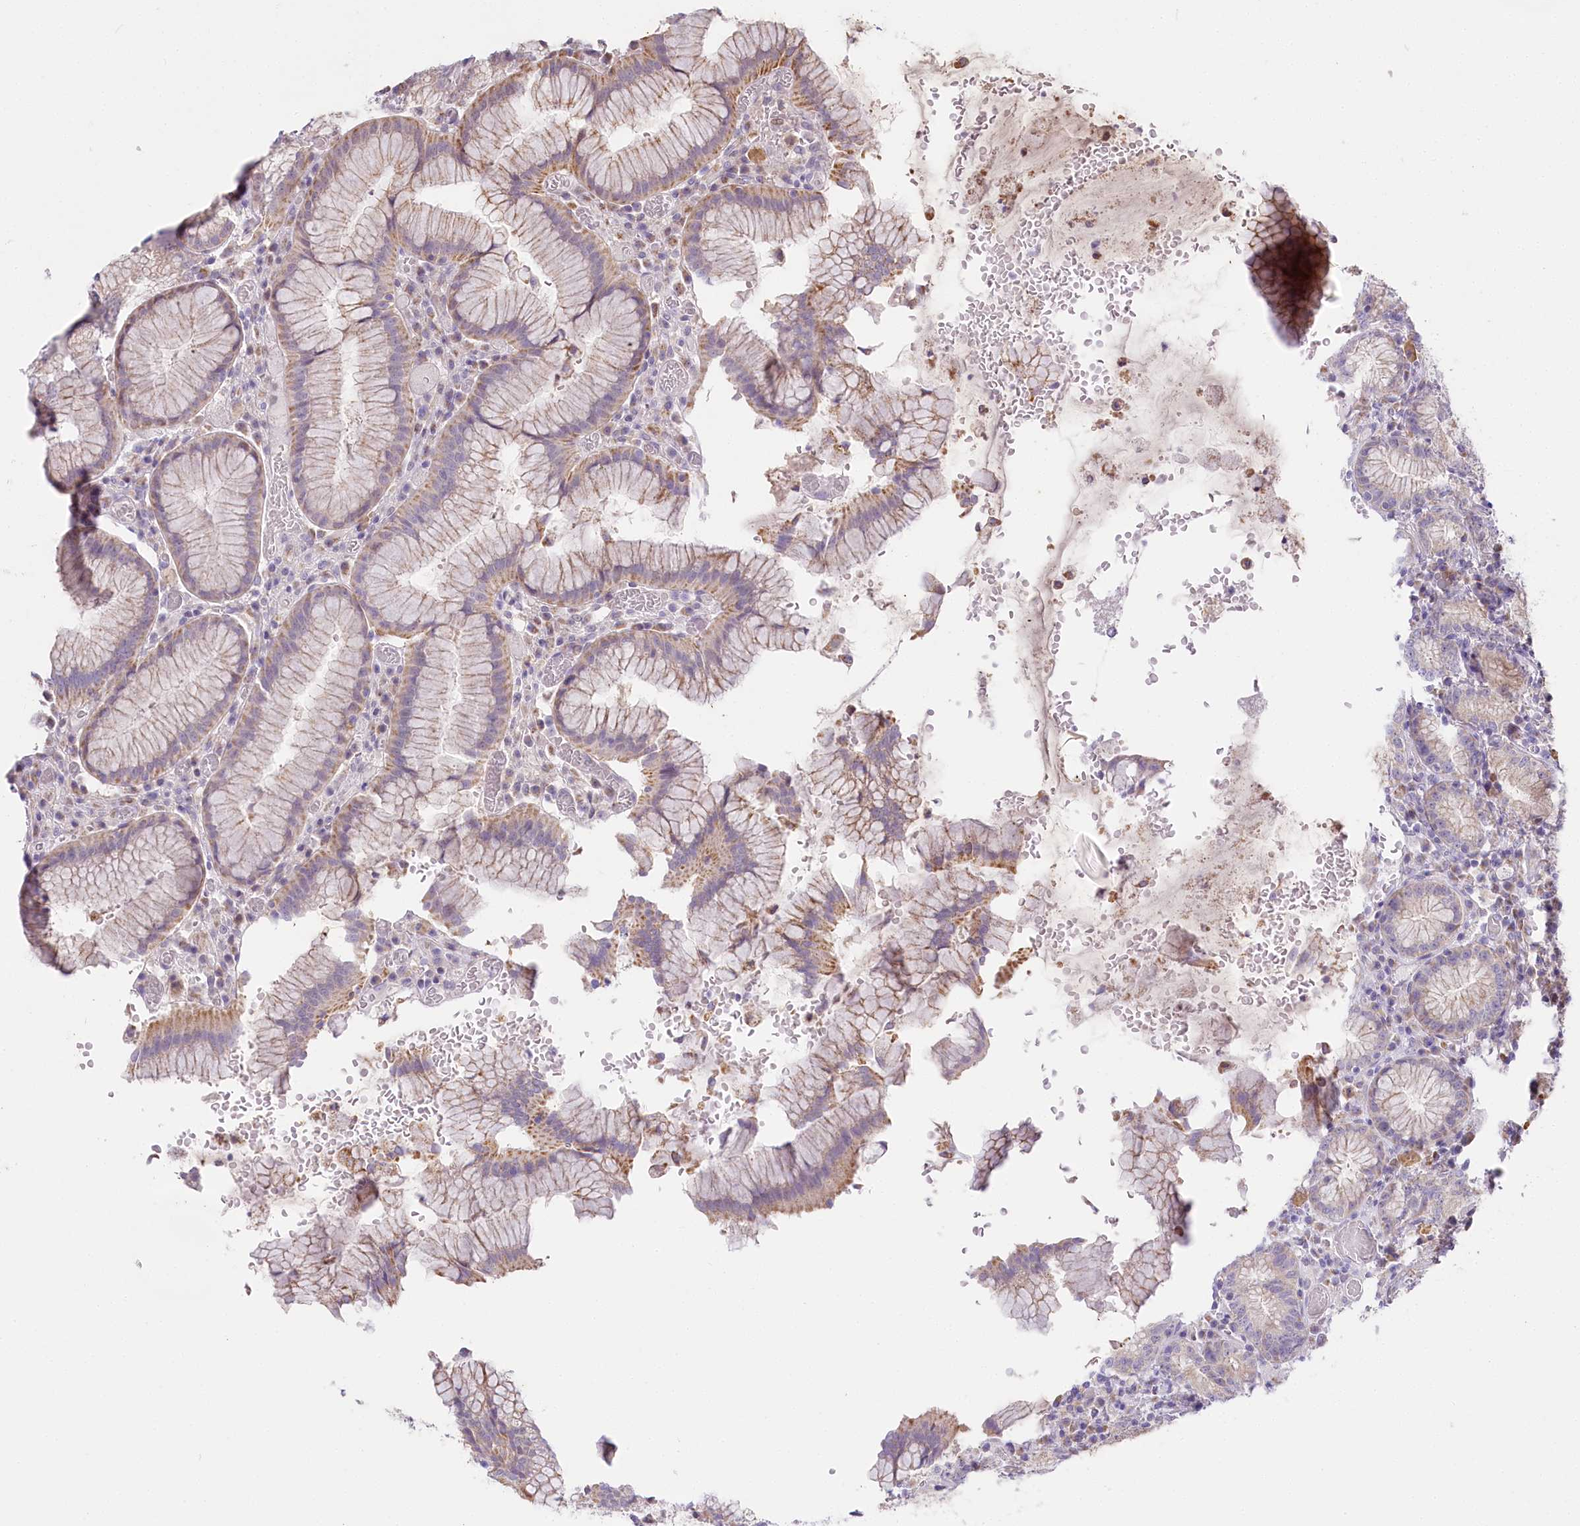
{"staining": {"intensity": "moderate", "quantity": "25%-75%", "location": "cytoplasmic/membranous"}, "tissue": "stomach", "cell_type": "Glandular cells", "image_type": "normal", "snomed": [{"axis": "morphology", "description": "Normal tissue, NOS"}, {"axis": "topography", "description": "Stomach"}], "caption": "The photomicrograph shows immunohistochemical staining of benign stomach. There is moderate cytoplasmic/membranous staining is appreciated in approximately 25%-75% of glandular cells.", "gene": "ZNF226", "patient": {"sex": "male", "age": 55}}